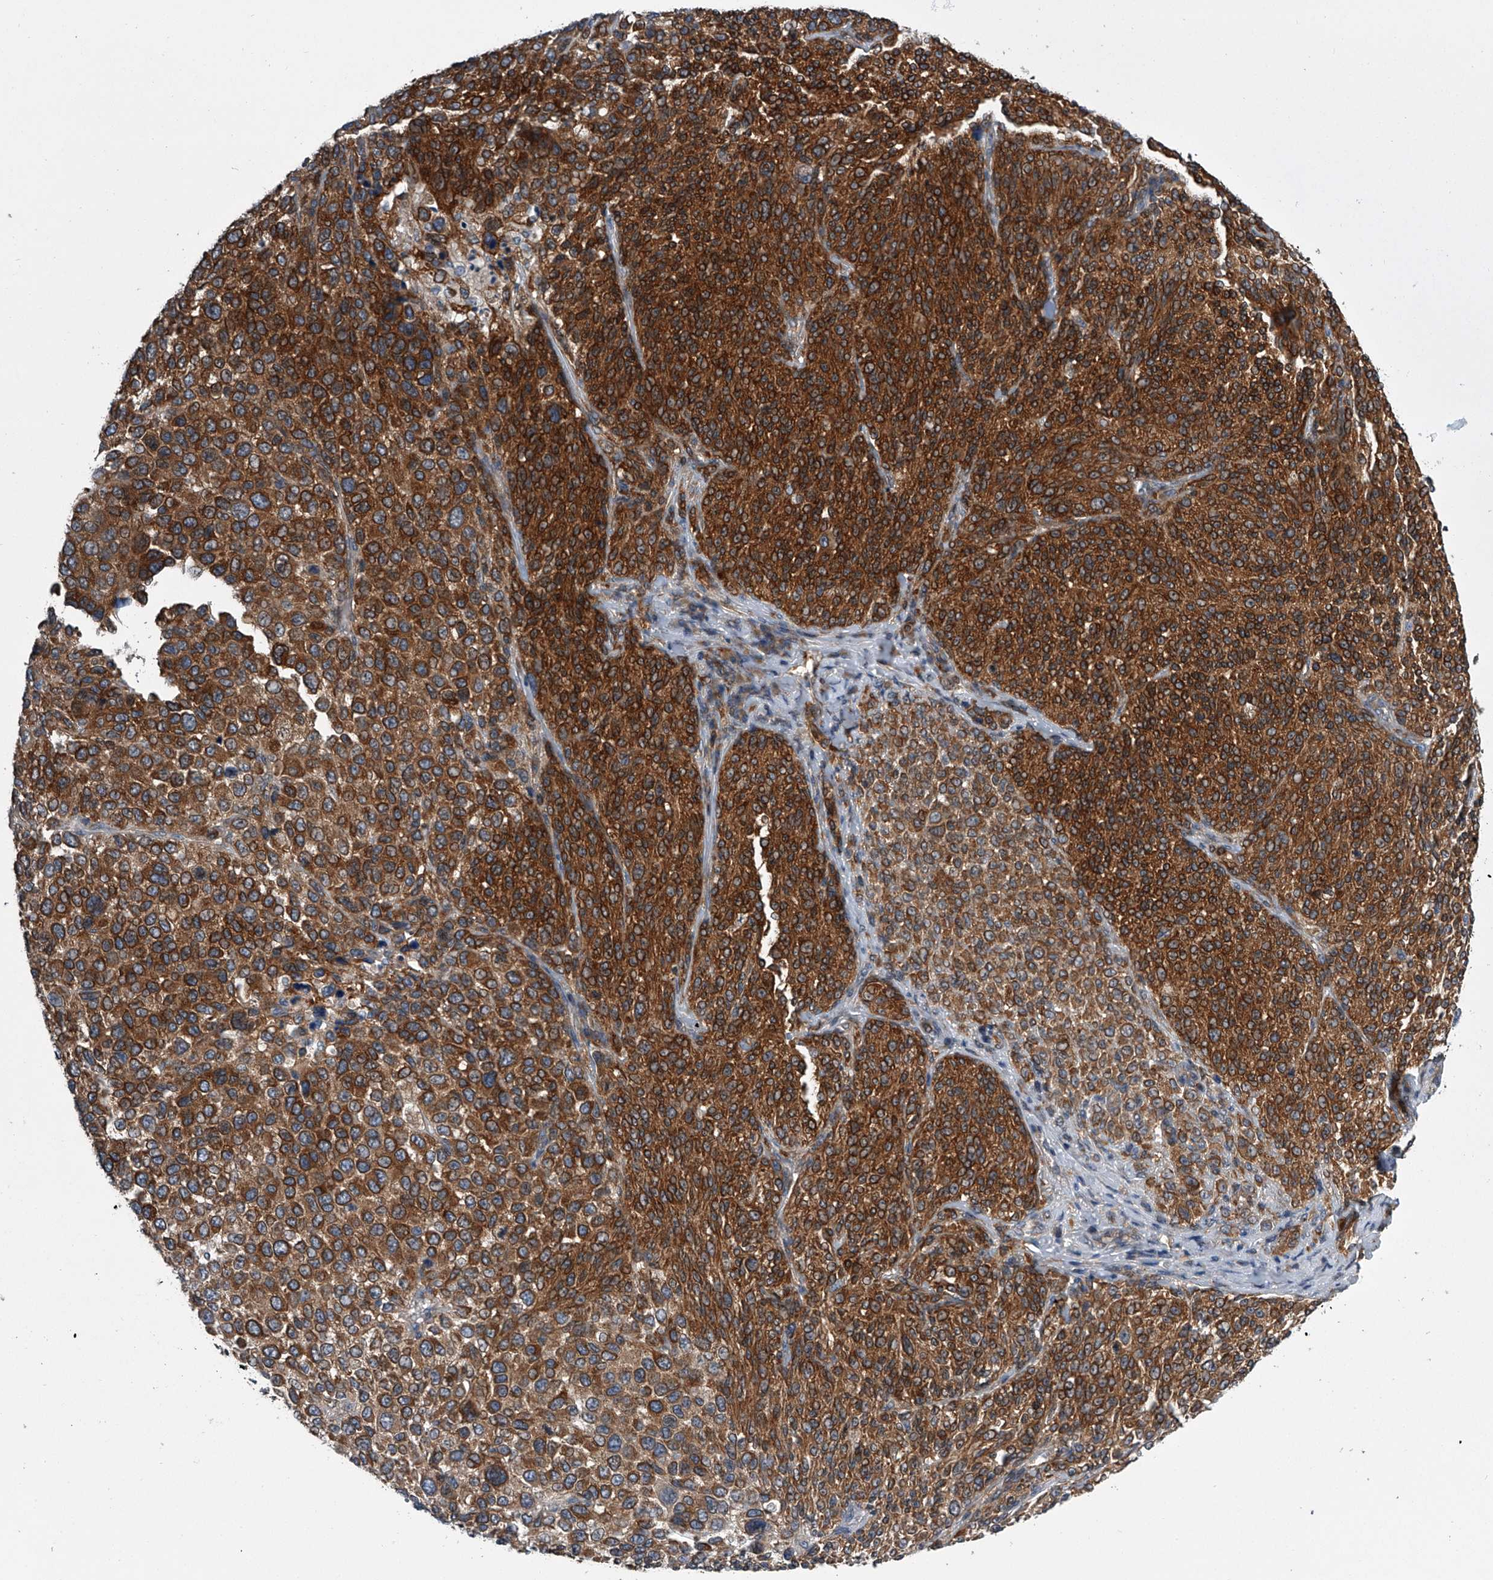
{"staining": {"intensity": "strong", "quantity": ">75%", "location": "cytoplasmic/membranous"}, "tissue": "melanoma", "cell_type": "Tumor cells", "image_type": "cancer", "snomed": [{"axis": "morphology", "description": "Malignant melanoma, NOS"}, {"axis": "topography", "description": "Skin of trunk"}], "caption": "An image of melanoma stained for a protein shows strong cytoplasmic/membranous brown staining in tumor cells.", "gene": "PPP2R5D", "patient": {"sex": "male", "age": 71}}